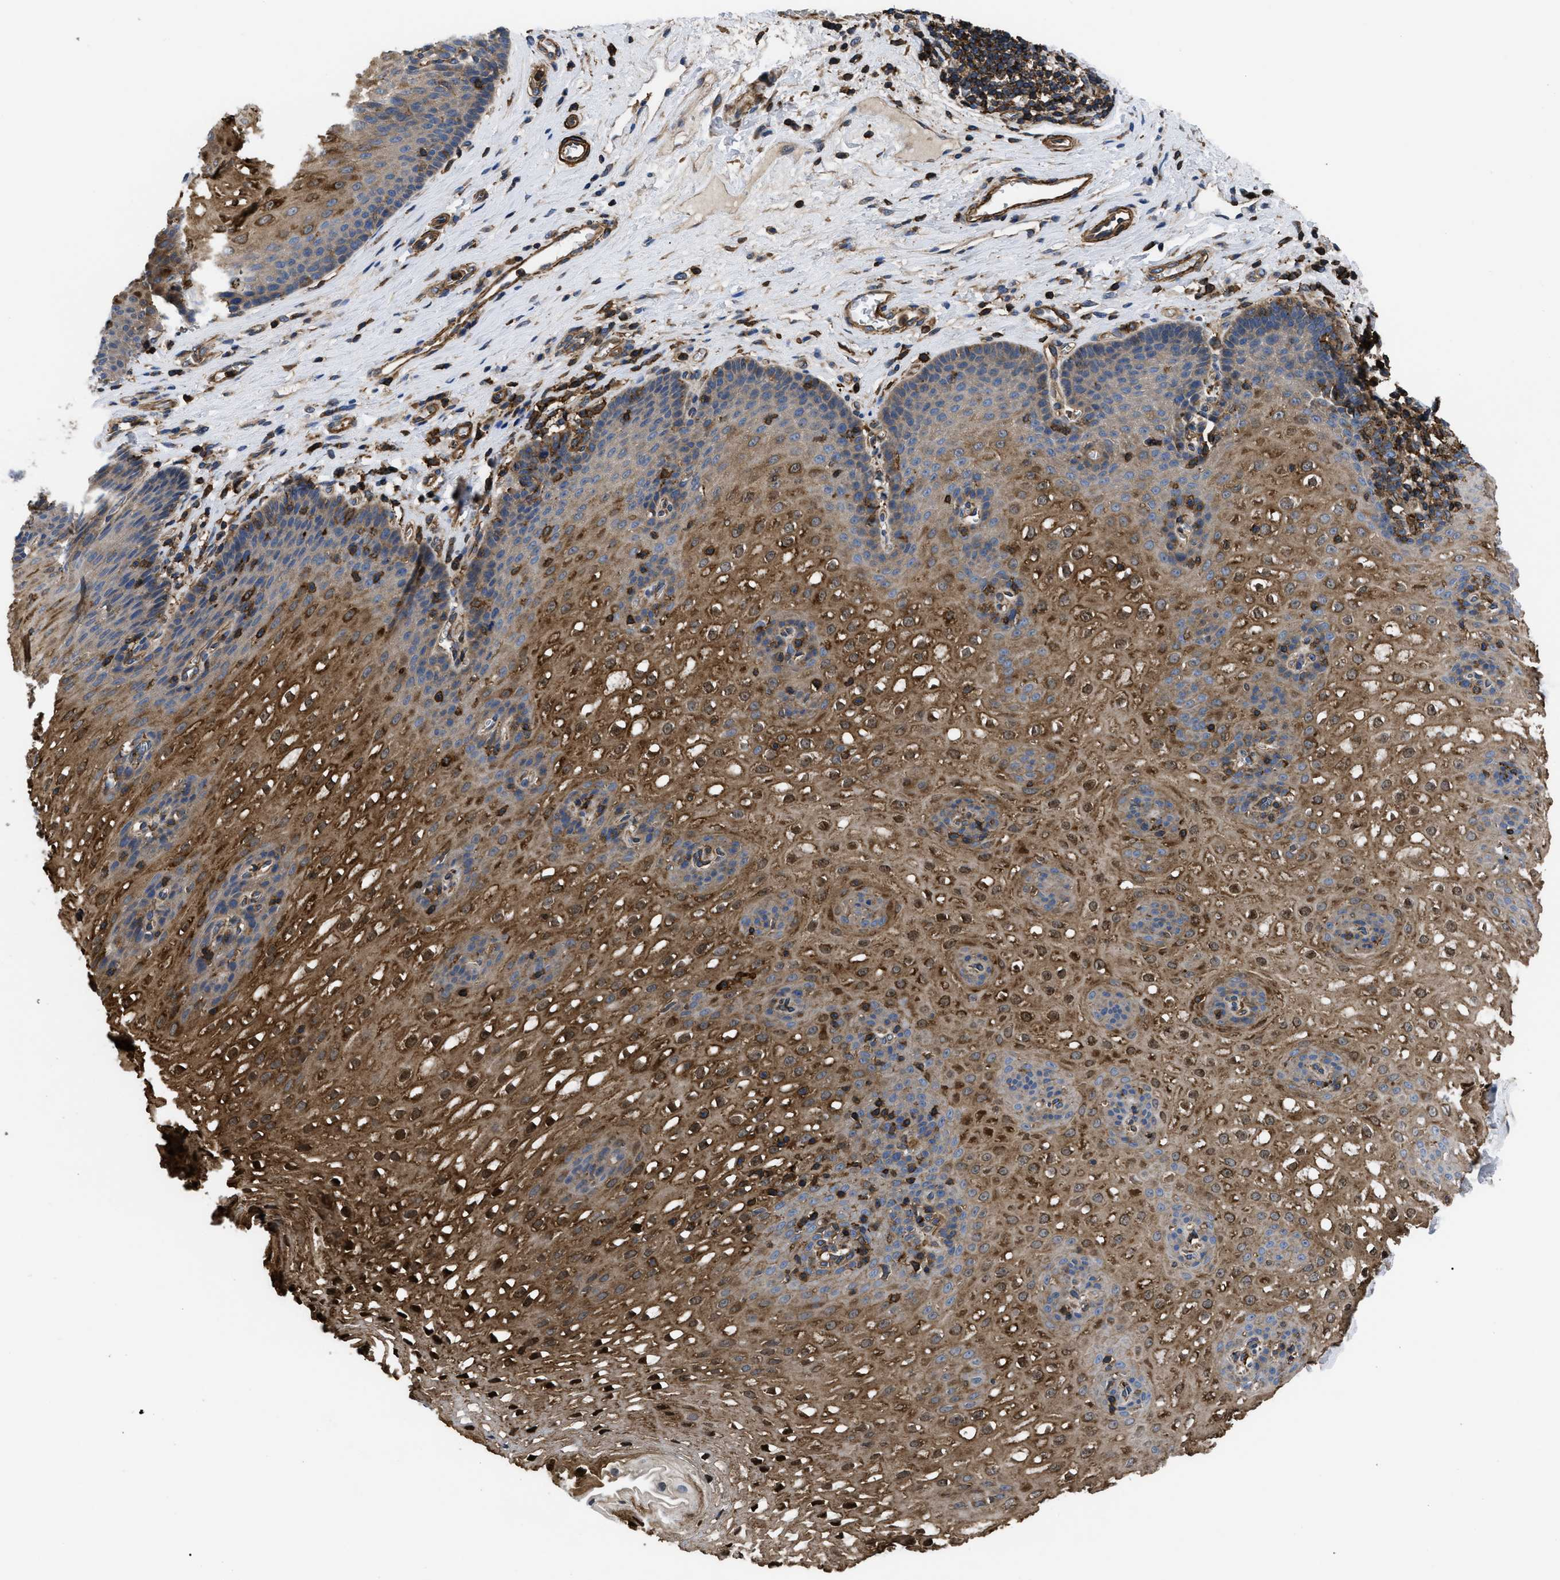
{"staining": {"intensity": "moderate", "quantity": "25%-75%", "location": "cytoplasmic/membranous,nuclear"}, "tissue": "esophagus", "cell_type": "Squamous epithelial cells", "image_type": "normal", "snomed": [{"axis": "morphology", "description": "Normal tissue, NOS"}, {"axis": "topography", "description": "Esophagus"}], "caption": "Protein staining reveals moderate cytoplasmic/membranous,nuclear expression in approximately 25%-75% of squamous epithelial cells in normal esophagus.", "gene": "SCUBE2", "patient": {"sex": "male", "age": 48}}